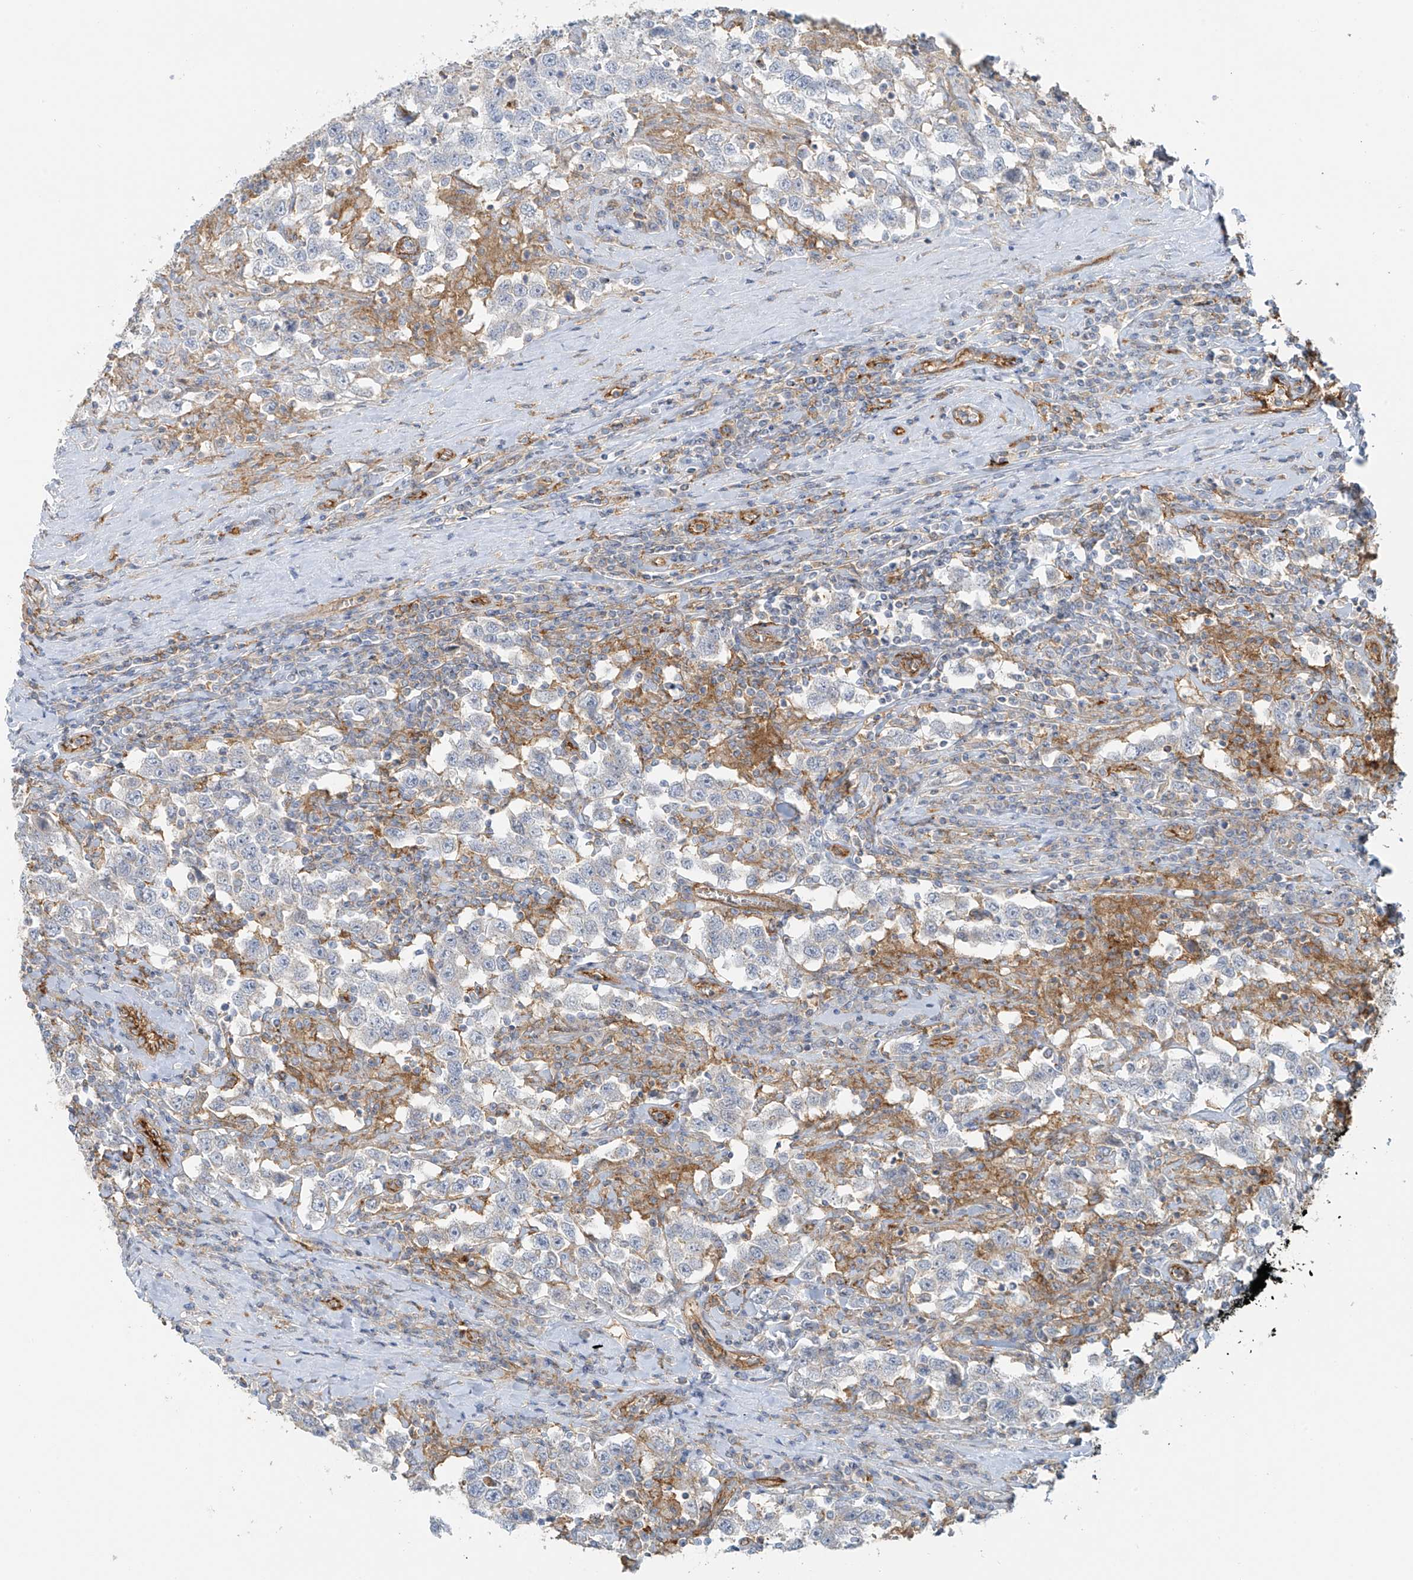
{"staining": {"intensity": "negative", "quantity": "none", "location": "none"}, "tissue": "testis cancer", "cell_type": "Tumor cells", "image_type": "cancer", "snomed": [{"axis": "morphology", "description": "Seminoma, NOS"}, {"axis": "topography", "description": "Testis"}], "caption": "Immunohistochemistry (IHC) of seminoma (testis) reveals no expression in tumor cells. (DAB IHC with hematoxylin counter stain).", "gene": "VAMP5", "patient": {"sex": "male", "age": 41}}